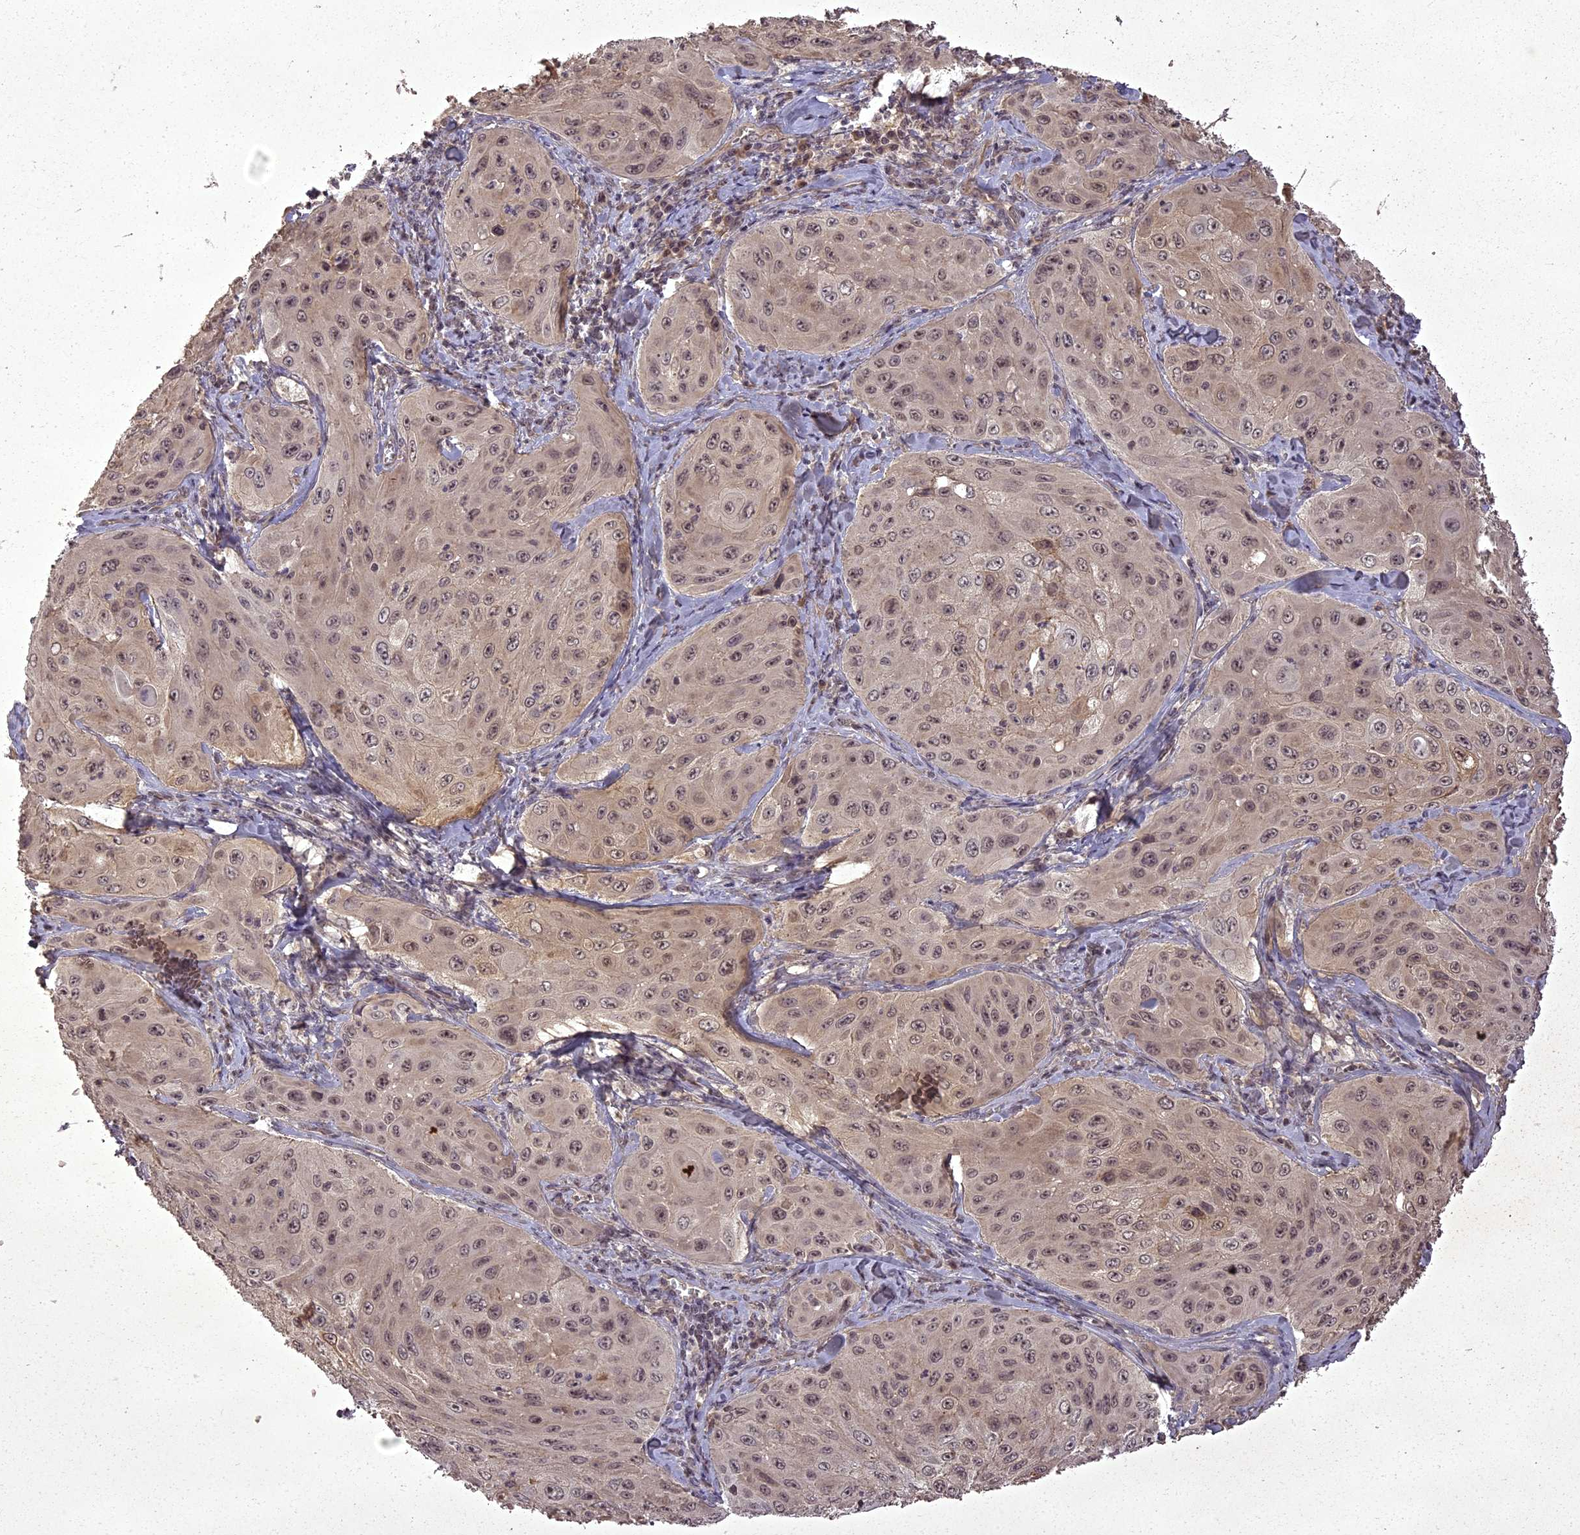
{"staining": {"intensity": "weak", "quantity": ">75%", "location": "cytoplasmic/membranous,nuclear"}, "tissue": "cervical cancer", "cell_type": "Tumor cells", "image_type": "cancer", "snomed": [{"axis": "morphology", "description": "Squamous cell carcinoma, NOS"}, {"axis": "topography", "description": "Cervix"}], "caption": "High-magnification brightfield microscopy of squamous cell carcinoma (cervical) stained with DAB (brown) and counterstained with hematoxylin (blue). tumor cells exhibit weak cytoplasmic/membranous and nuclear positivity is appreciated in approximately>75% of cells.", "gene": "ING5", "patient": {"sex": "female", "age": 42}}